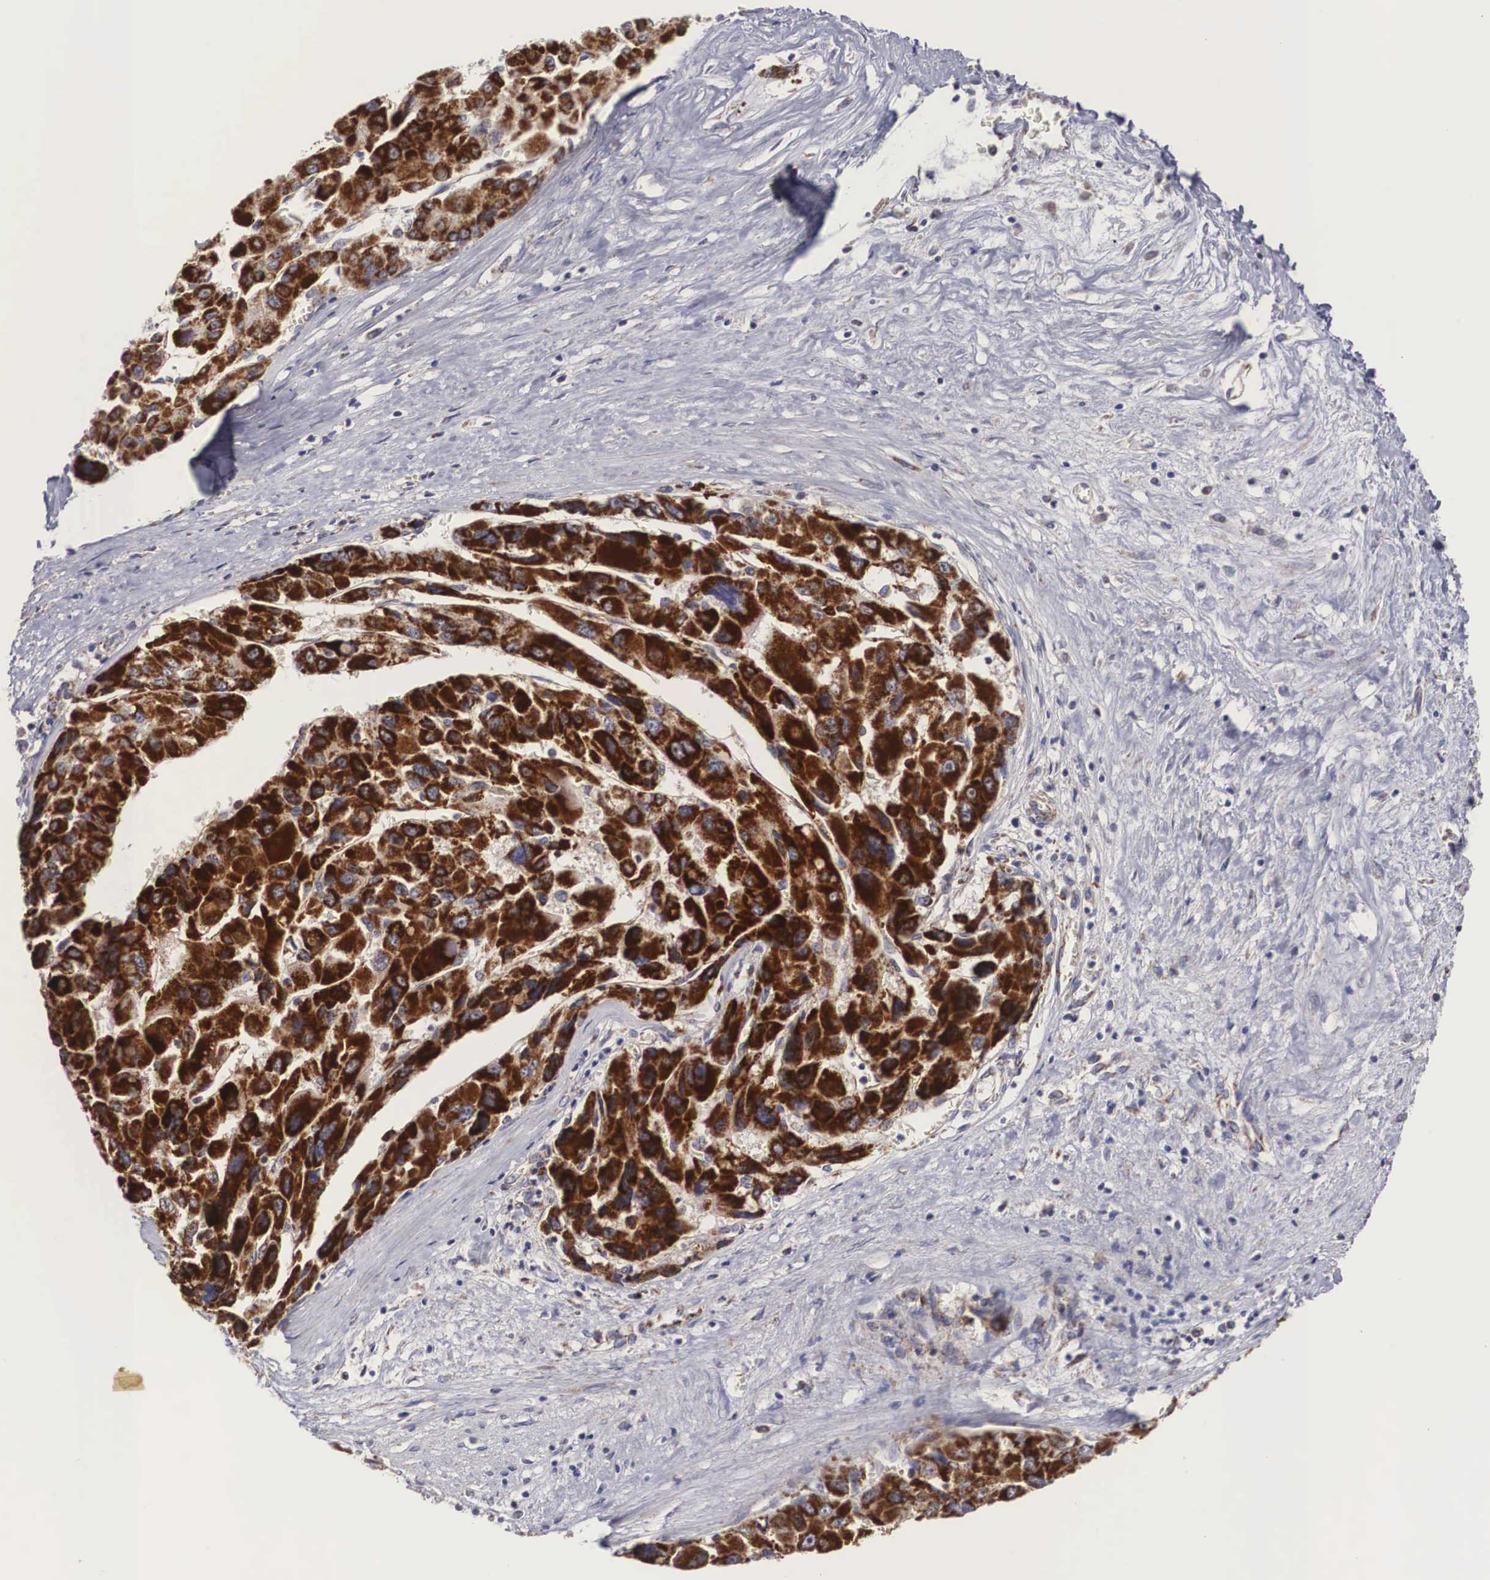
{"staining": {"intensity": "strong", "quantity": ">75%", "location": "cytoplasmic/membranous"}, "tissue": "liver cancer", "cell_type": "Tumor cells", "image_type": "cancer", "snomed": [{"axis": "morphology", "description": "Carcinoma, Hepatocellular, NOS"}, {"axis": "topography", "description": "Liver"}], "caption": "Liver cancer (hepatocellular carcinoma) stained with immunohistochemistry demonstrates strong cytoplasmic/membranous positivity in approximately >75% of tumor cells. The protein is stained brown, and the nuclei are stained in blue (DAB (3,3'-diaminobenzidine) IHC with brightfield microscopy, high magnification).", "gene": "XPNPEP3", "patient": {"sex": "male", "age": 64}}